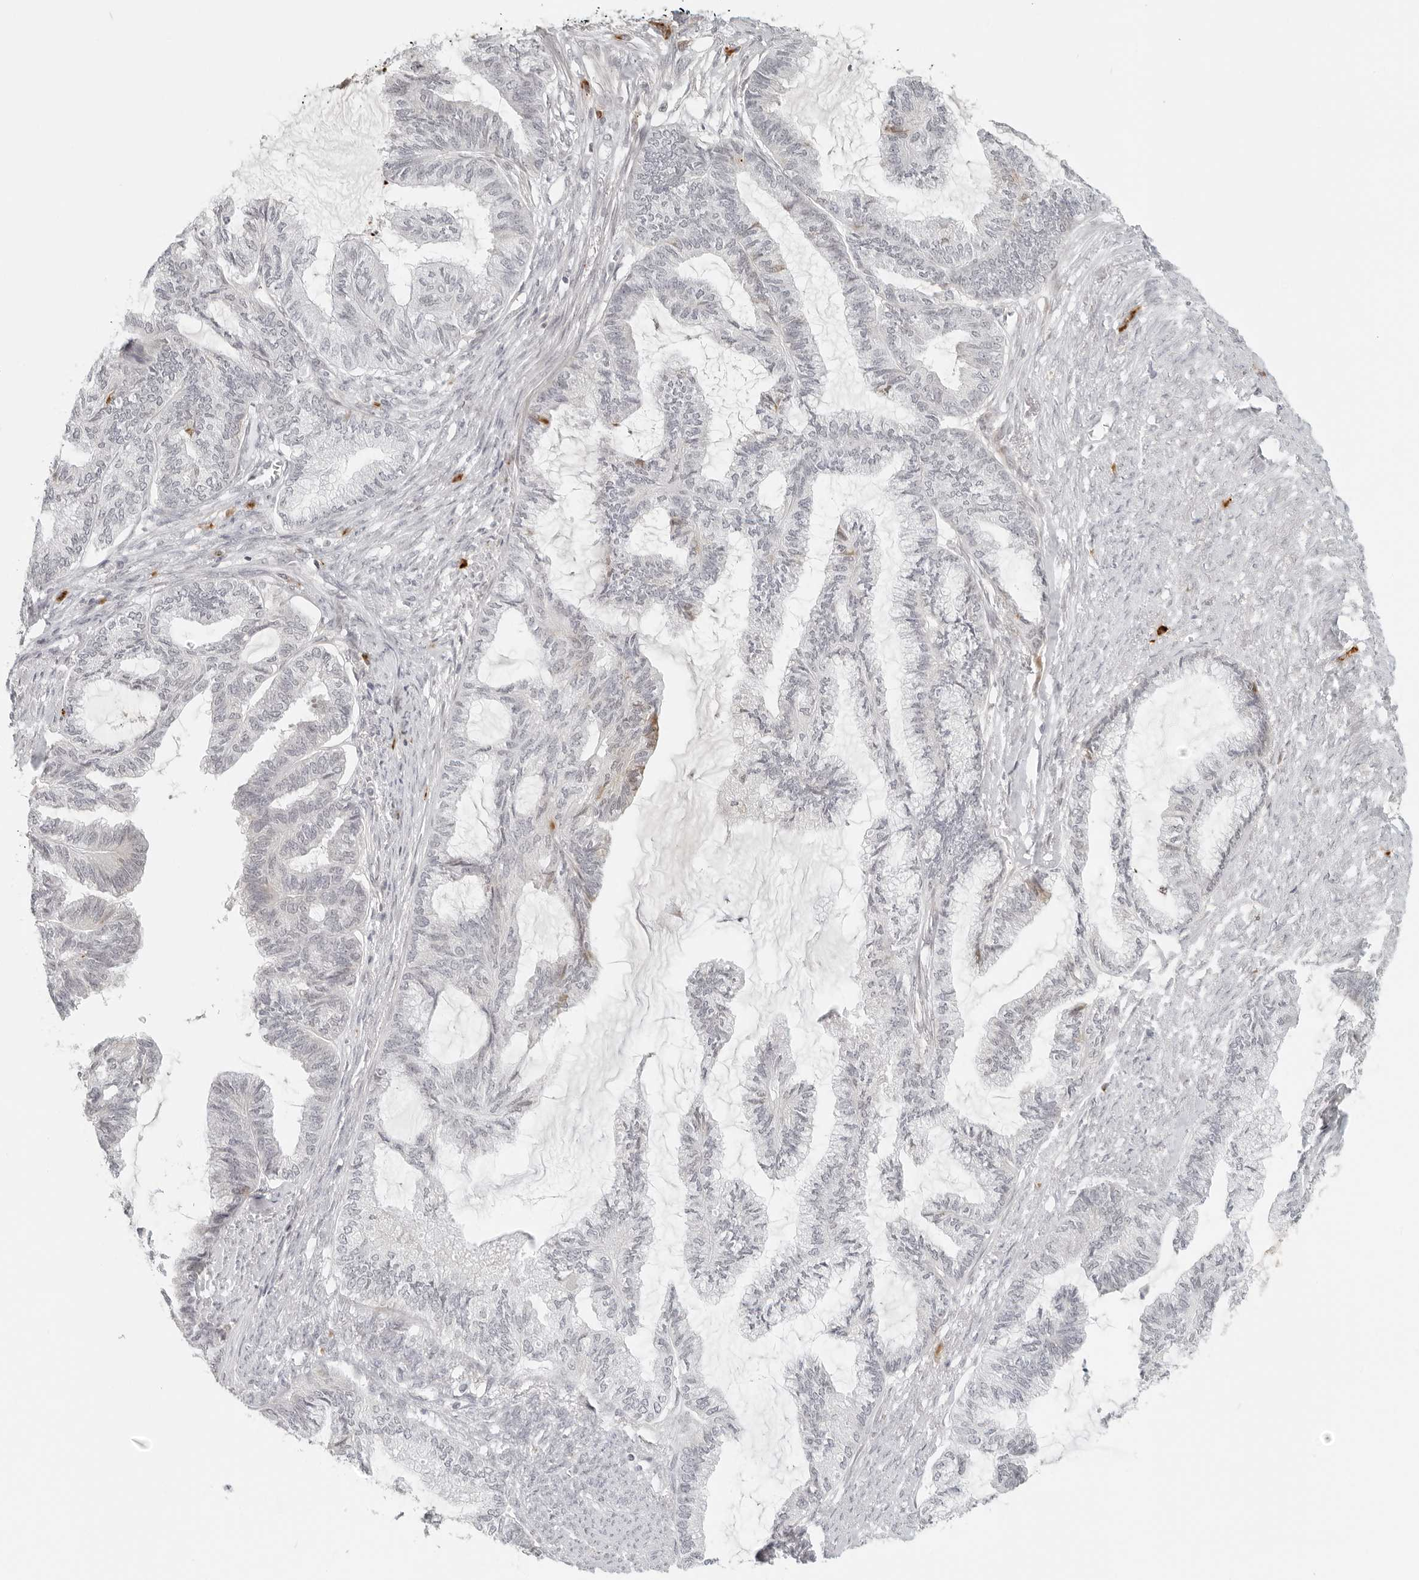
{"staining": {"intensity": "negative", "quantity": "none", "location": "none"}, "tissue": "endometrial cancer", "cell_type": "Tumor cells", "image_type": "cancer", "snomed": [{"axis": "morphology", "description": "Adenocarcinoma, NOS"}, {"axis": "topography", "description": "Endometrium"}], "caption": "Immunohistochemical staining of endometrial adenocarcinoma exhibits no significant expression in tumor cells. (DAB immunohistochemistry visualized using brightfield microscopy, high magnification).", "gene": "ZNF678", "patient": {"sex": "female", "age": 86}}